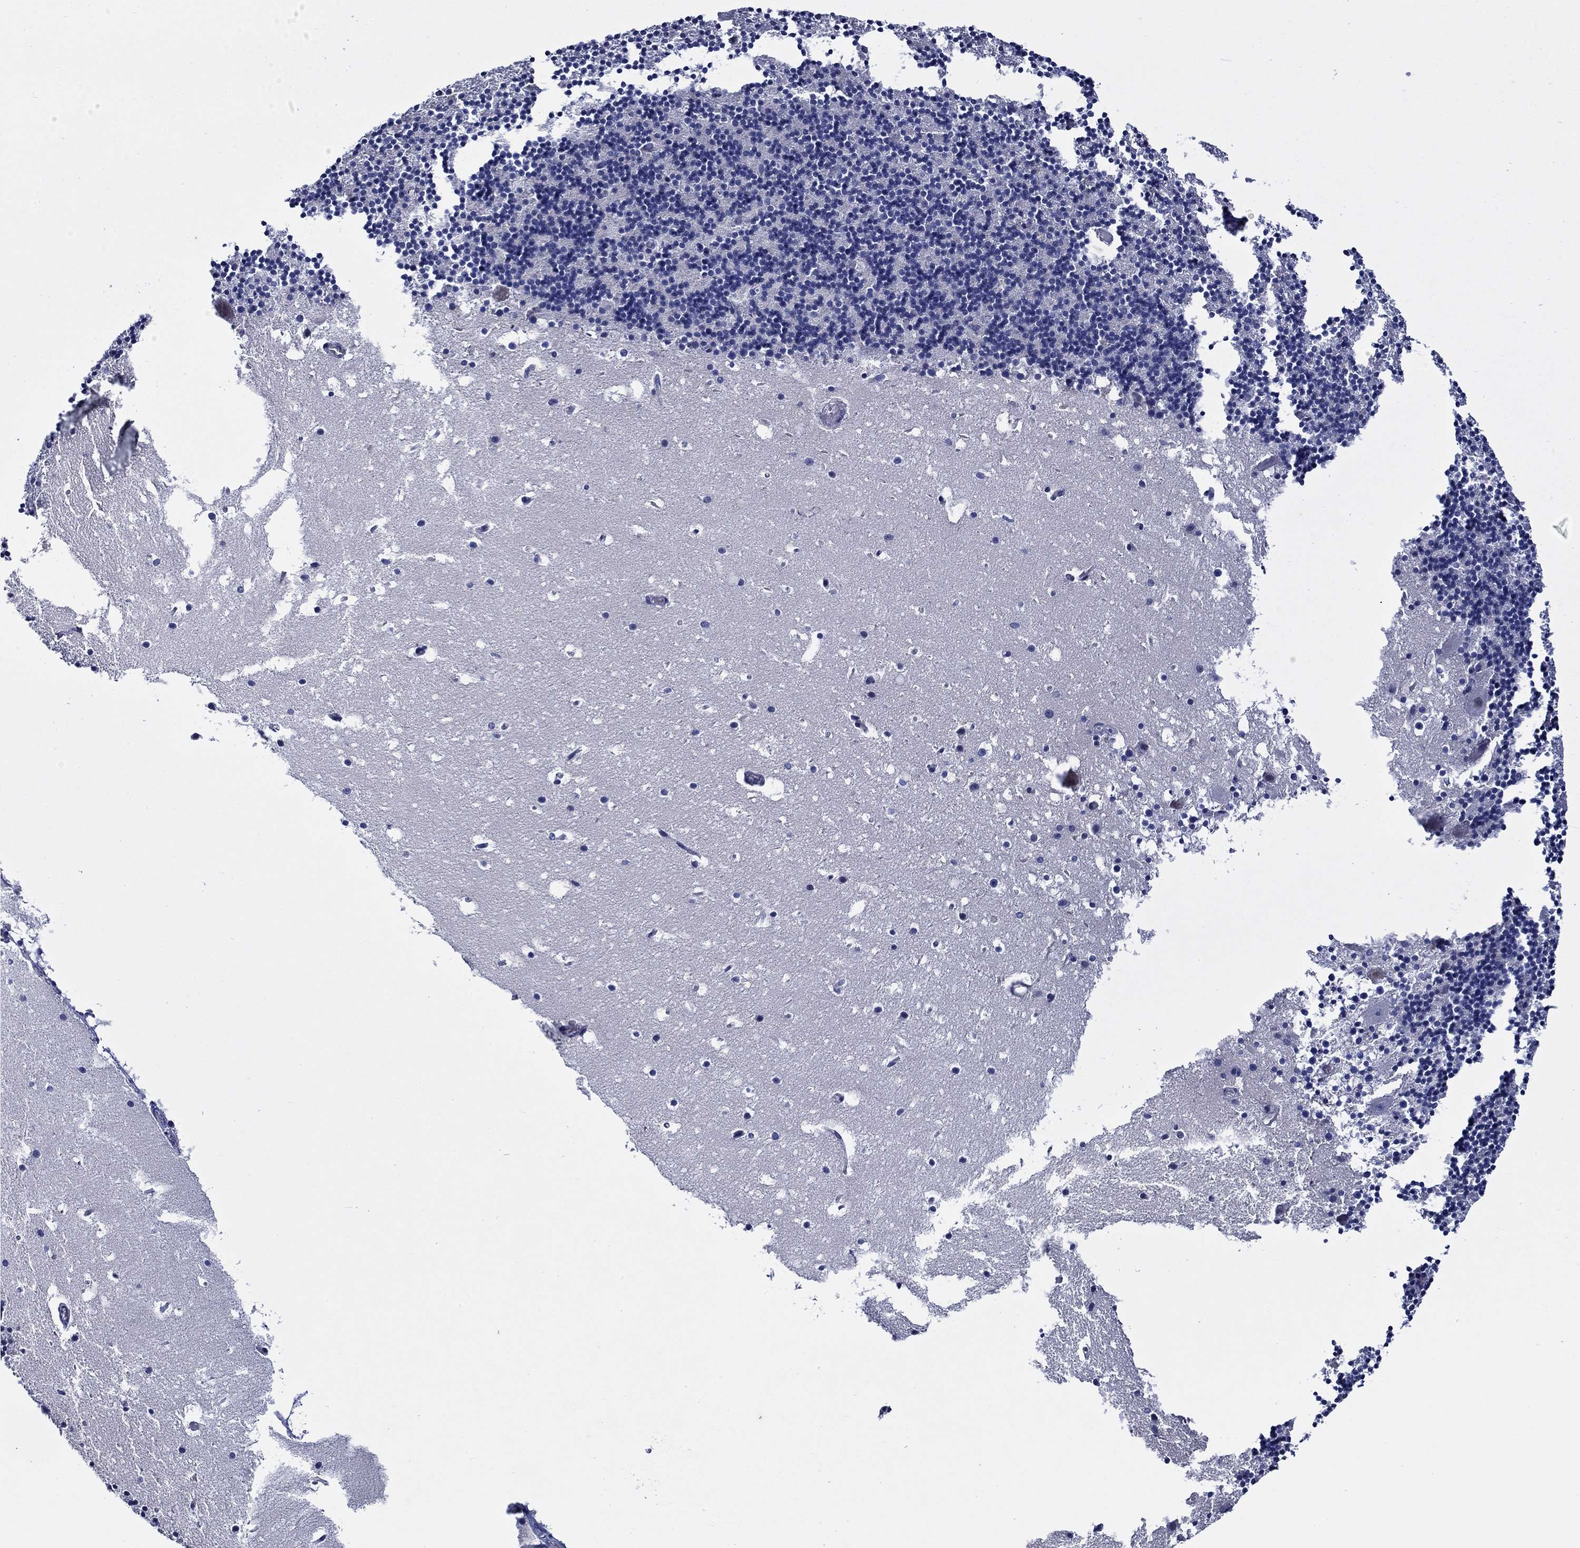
{"staining": {"intensity": "negative", "quantity": "none", "location": "none"}, "tissue": "cerebellum", "cell_type": "Cells in granular layer", "image_type": "normal", "snomed": [{"axis": "morphology", "description": "Normal tissue, NOS"}, {"axis": "topography", "description": "Cerebellum"}], "caption": "The photomicrograph shows no significant expression in cells in granular layer of cerebellum. (DAB (3,3'-diaminobenzidine) immunohistochemistry with hematoxylin counter stain).", "gene": "SLC34A1", "patient": {"sex": "male", "age": 37}}